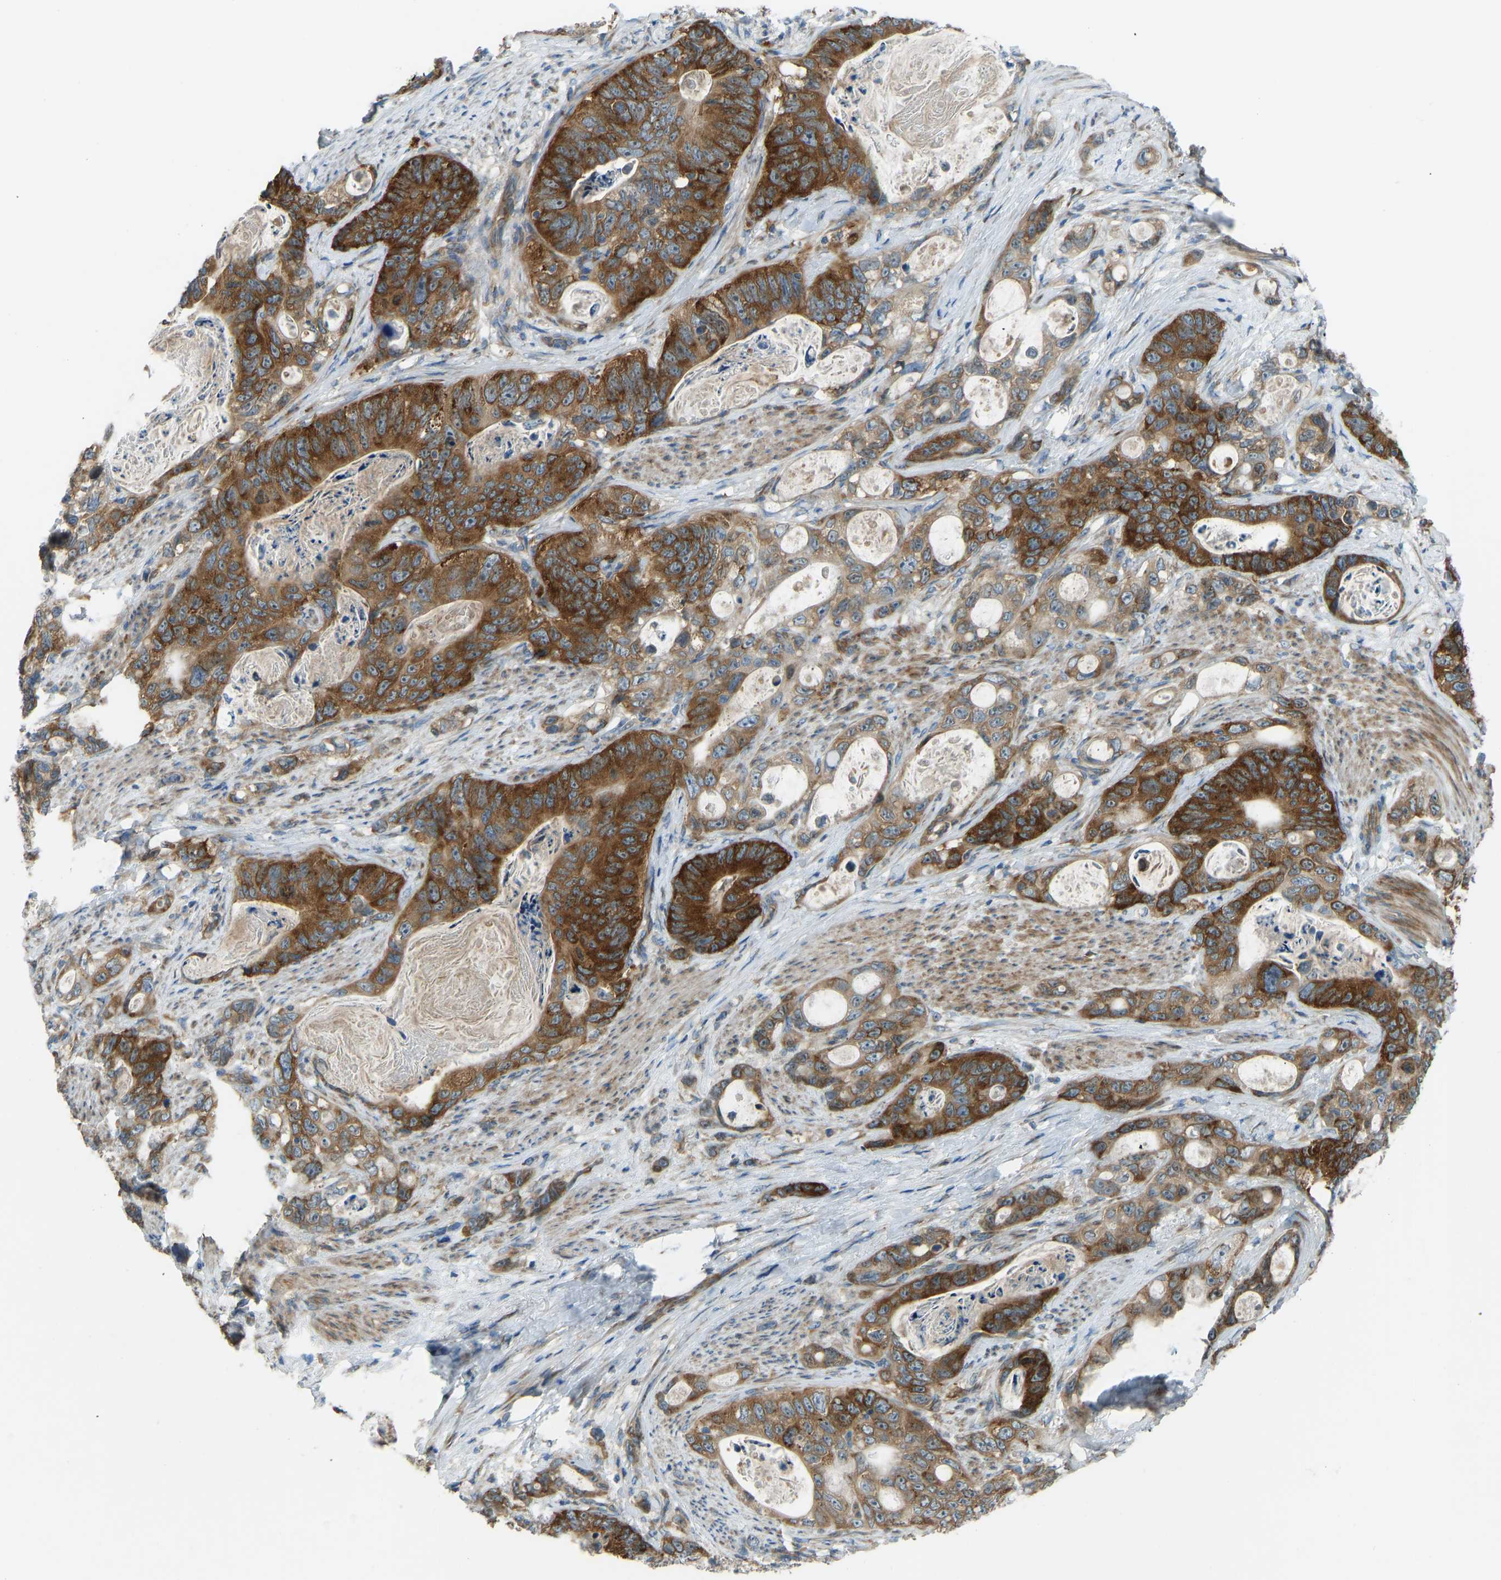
{"staining": {"intensity": "strong", "quantity": ">75%", "location": "cytoplasmic/membranous"}, "tissue": "stomach cancer", "cell_type": "Tumor cells", "image_type": "cancer", "snomed": [{"axis": "morphology", "description": "Normal tissue, NOS"}, {"axis": "morphology", "description": "Adenocarcinoma, NOS"}, {"axis": "topography", "description": "Stomach"}], "caption": "Immunohistochemistry of stomach cancer (adenocarcinoma) shows high levels of strong cytoplasmic/membranous positivity in about >75% of tumor cells.", "gene": "STAU2", "patient": {"sex": "female", "age": 89}}